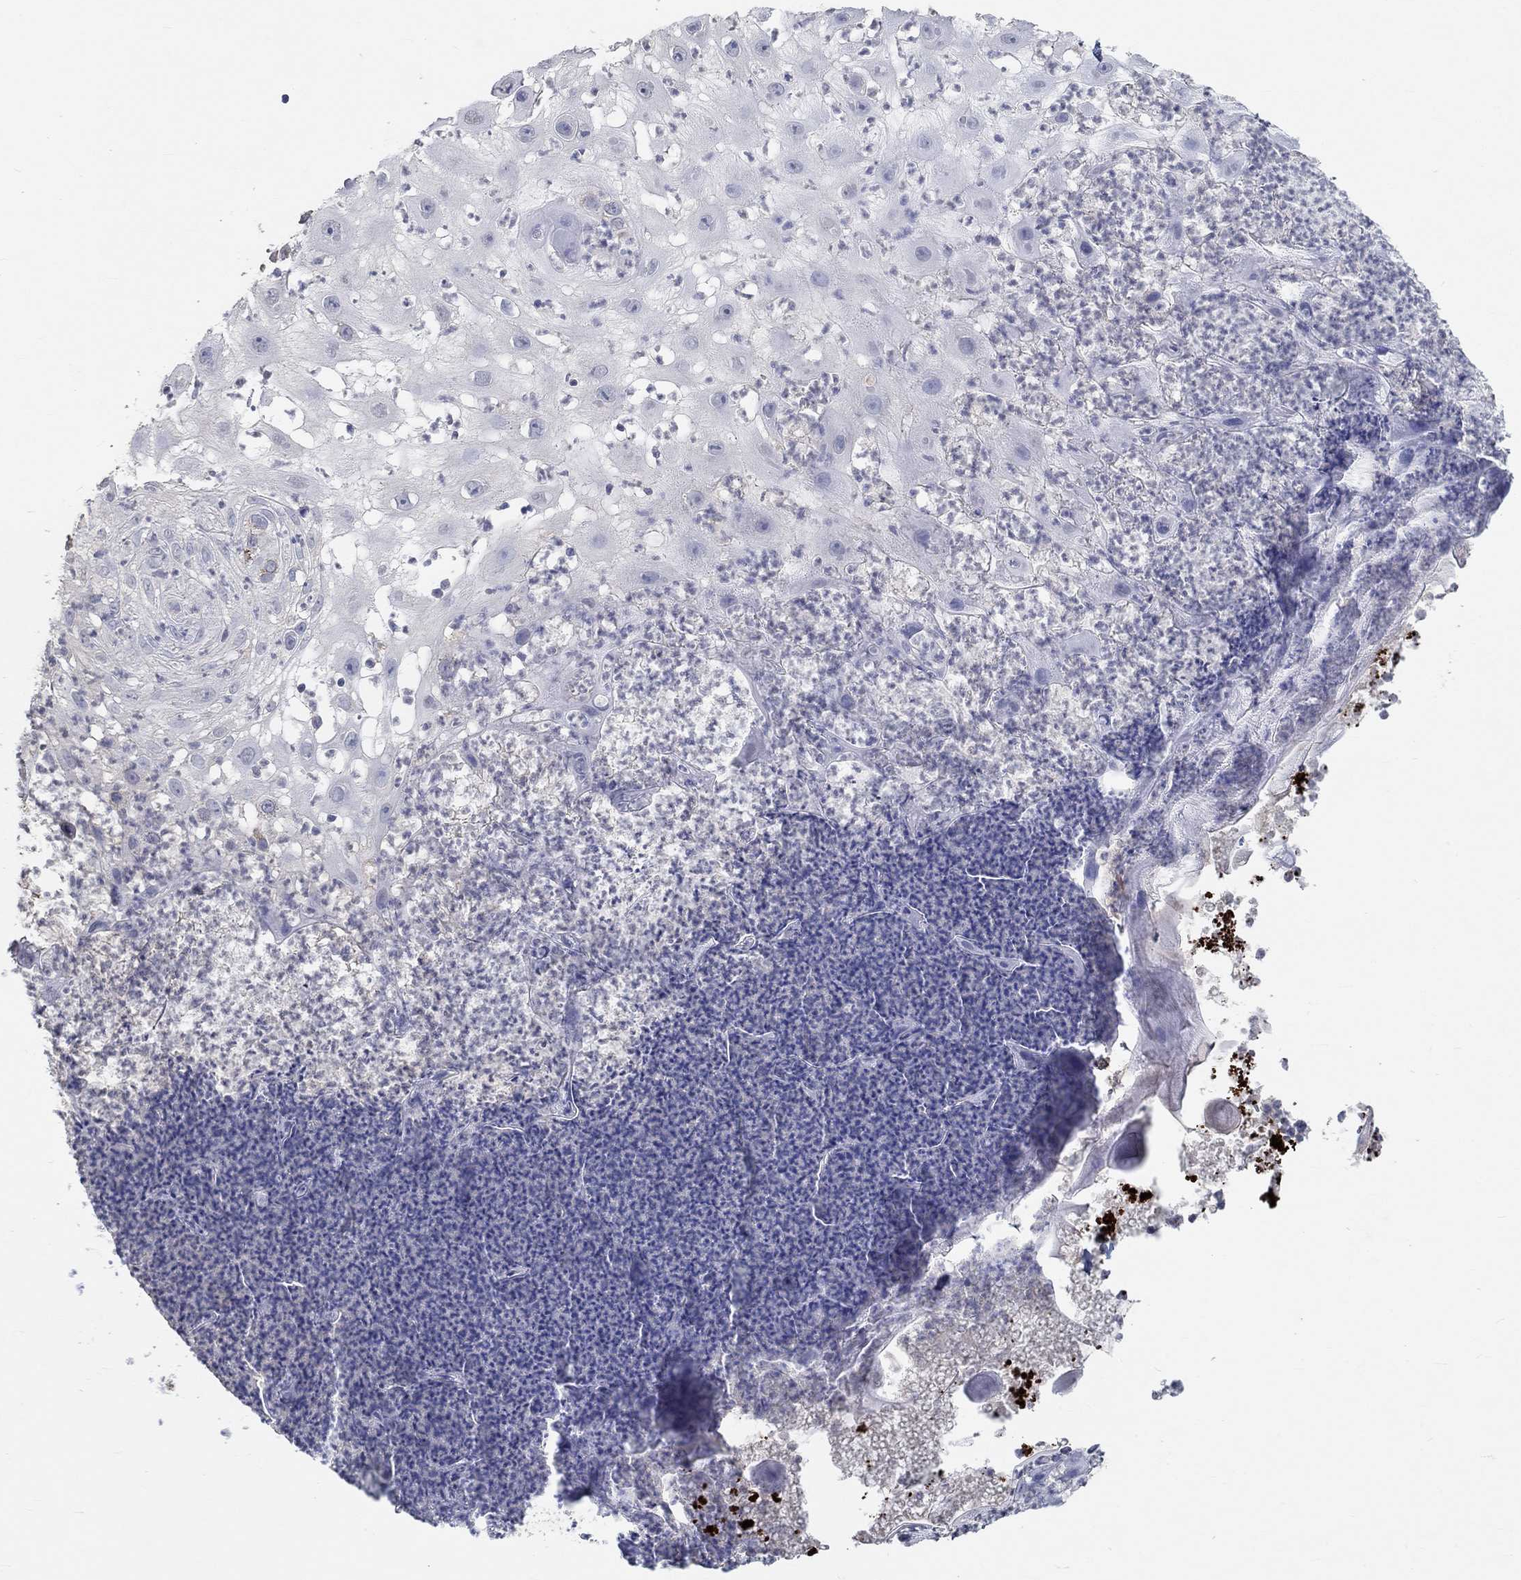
{"staining": {"intensity": "negative", "quantity": "none", "location": "none"}, "tissue": "skin cancer", "cell_type": "Tumor cells", "image_type": "cancer", "snomed": [{"axis": "morphology", "description": "Normal tissue, NOS"}, {"axis": "morphology", "description": "Squamous cell carcinoma, NOS"}, {"axis": "topography", "description": "Skin"}], "caption": "DAB immunohistochemical staining of human skin cancer (squamous cell carcinoma) reveals no significant positivity in tumor cells.", "gene": "FGF2", "patient": {"sex": "male", "age": 79}}